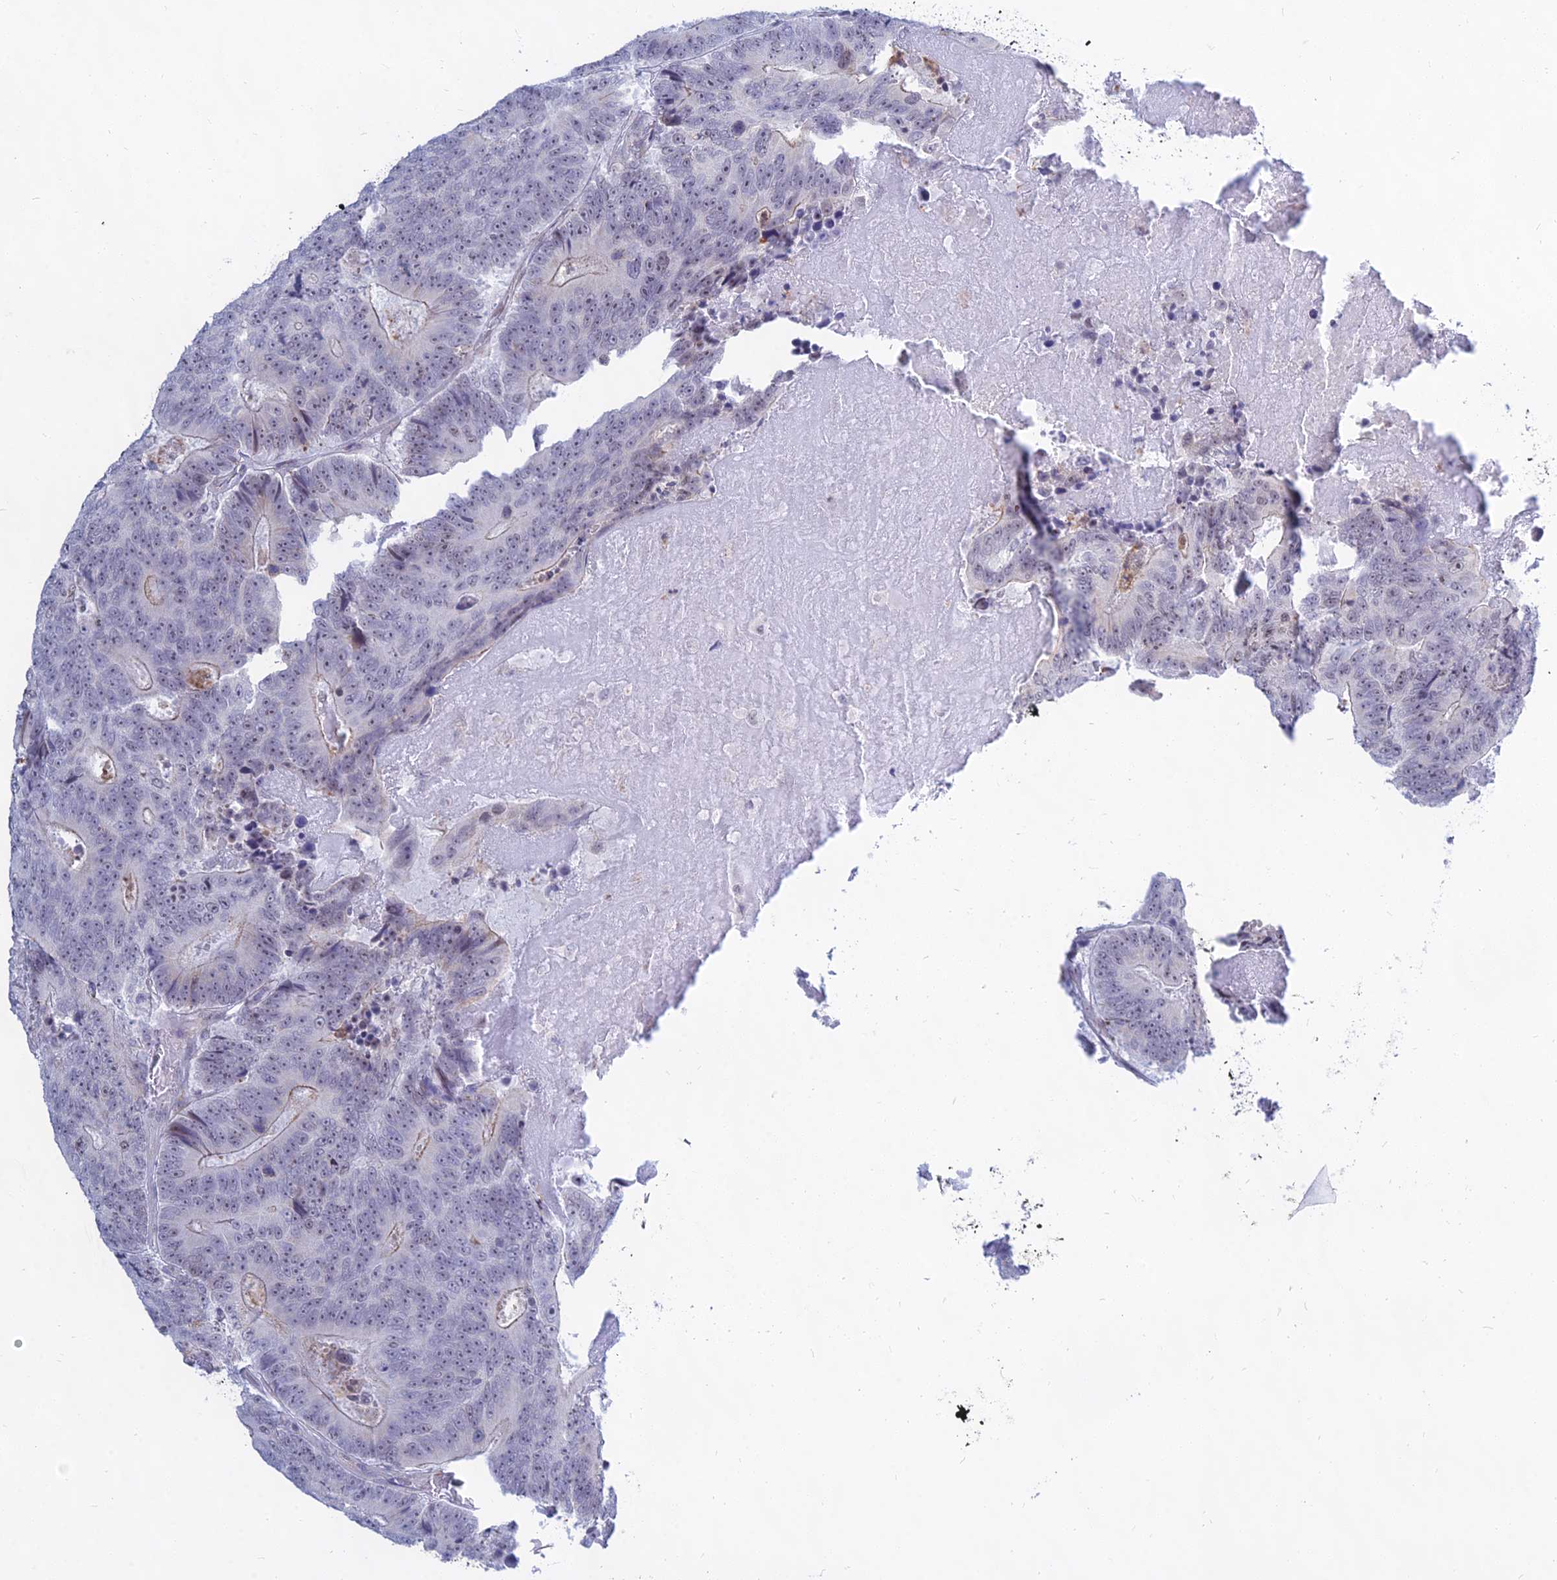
{"staining": {"intensity": "negative", "quantity": "none", "location": "none"}, "tissue": "colorectal cancer", "cell_type": "Tumor cells", "image_type": "cancer", "snomed": [{"axis": "morphology", "description": "Adenocarcinoma, NOS"}, {"axis": "topography", "description": "Colon"}], "caption": "Colorectal adenocarcinoma was stained to show a protein in brown. There is no significant expression in tumor cells. The staining is performed using DAB brown chromogen with nuclei counter-stained in using hematoxylin.", "gene": "KRR1", "patient": {"sex": "male", "age": 83}}